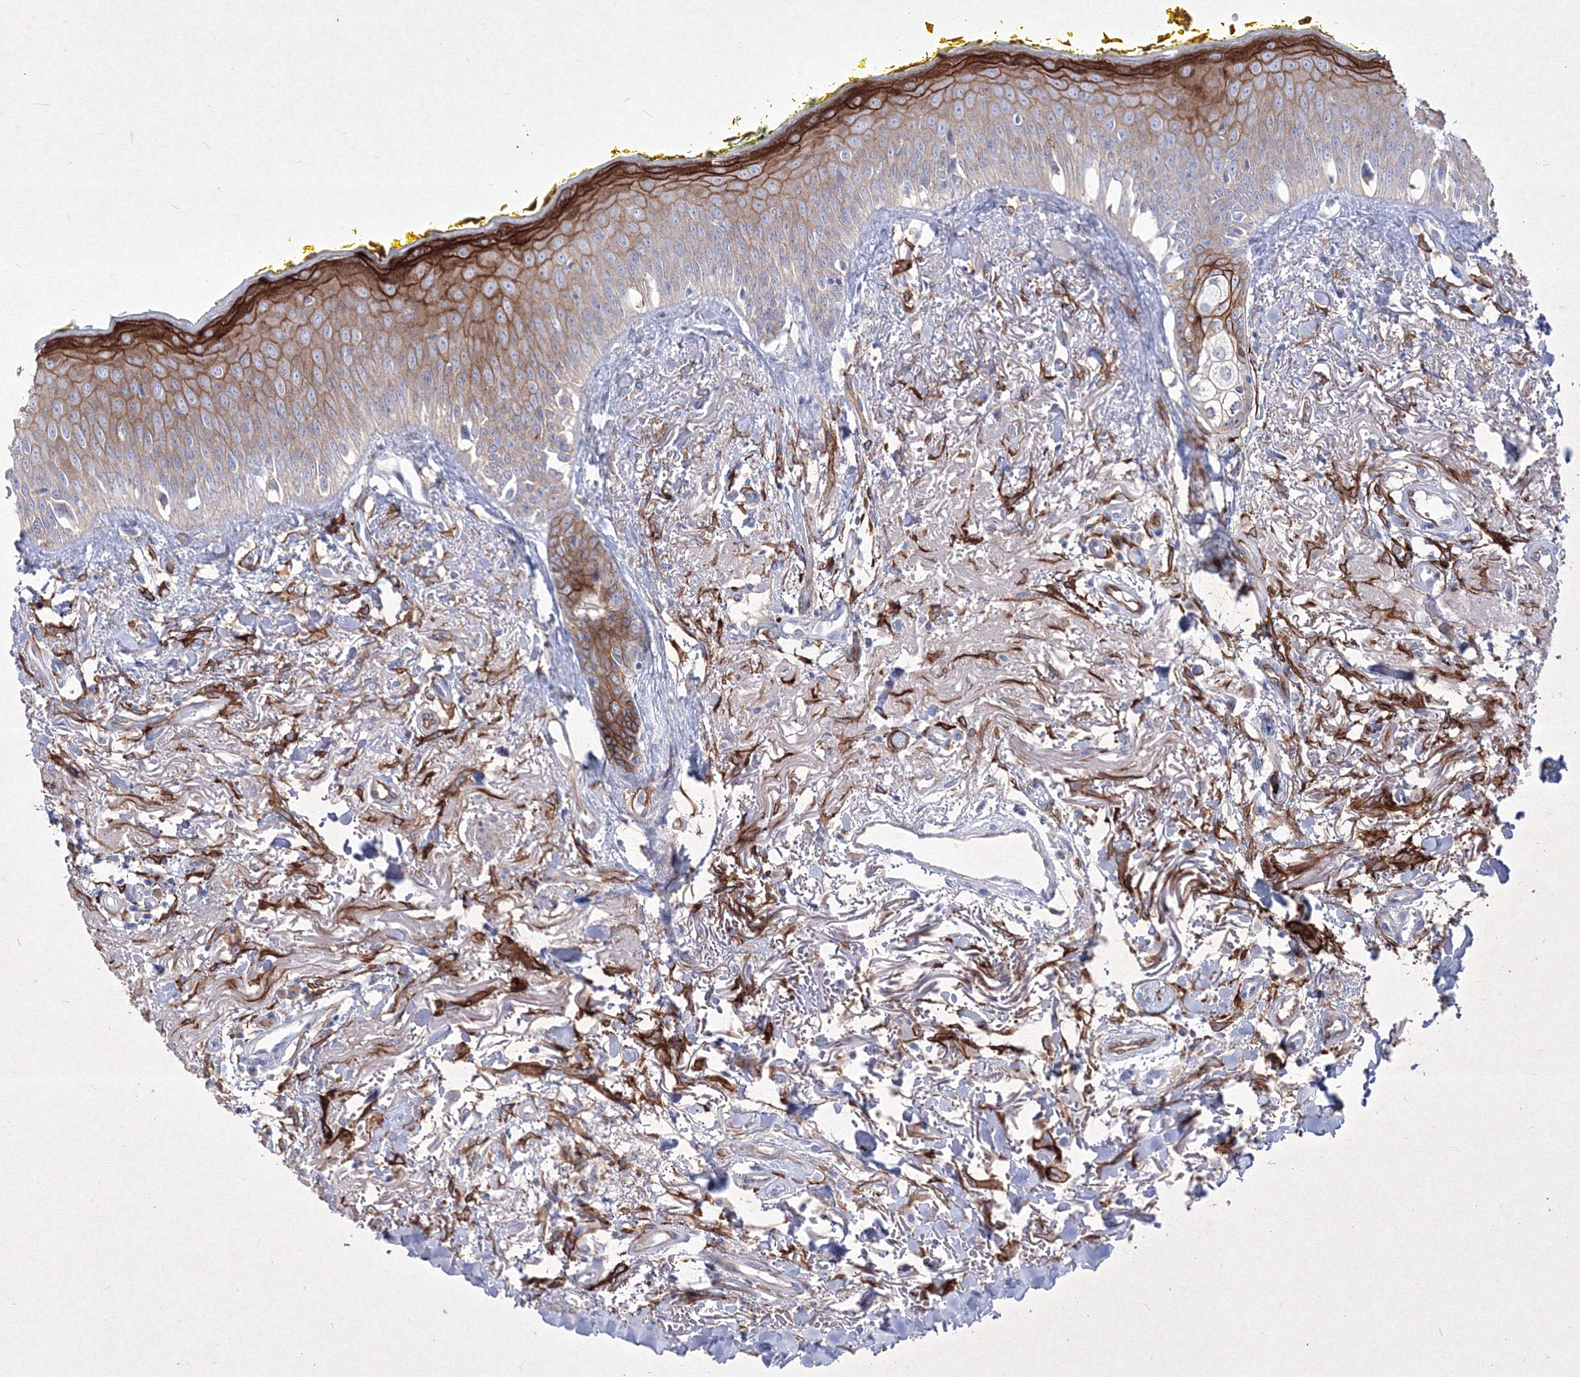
{"staining": {"intensity": "strong", "quantity": ">75%", "location": "cytoplasmic/membranous"}, "tissue": "oral mucosa", "cell_type": "Squamous epithelial cells", "image_type": "normal", "snomed": [{"axis": "morphology", "description": "Normal tissue, NOS"}, {"axis": "topography", "description": "Oral tissue"}], "caption": "Immunohistochemistry (IHC) of normal human oral mucosa shows high levels of strong cytoplasmic/membranous positivity in approximately >75% of squamous epithelial cells. Immunohistochemistry (IHC) stains the protein of interest in brown and the nuclei are stained blue.", "gene": "TMEM139", "patient": {"sex": "female", "age": 70}}